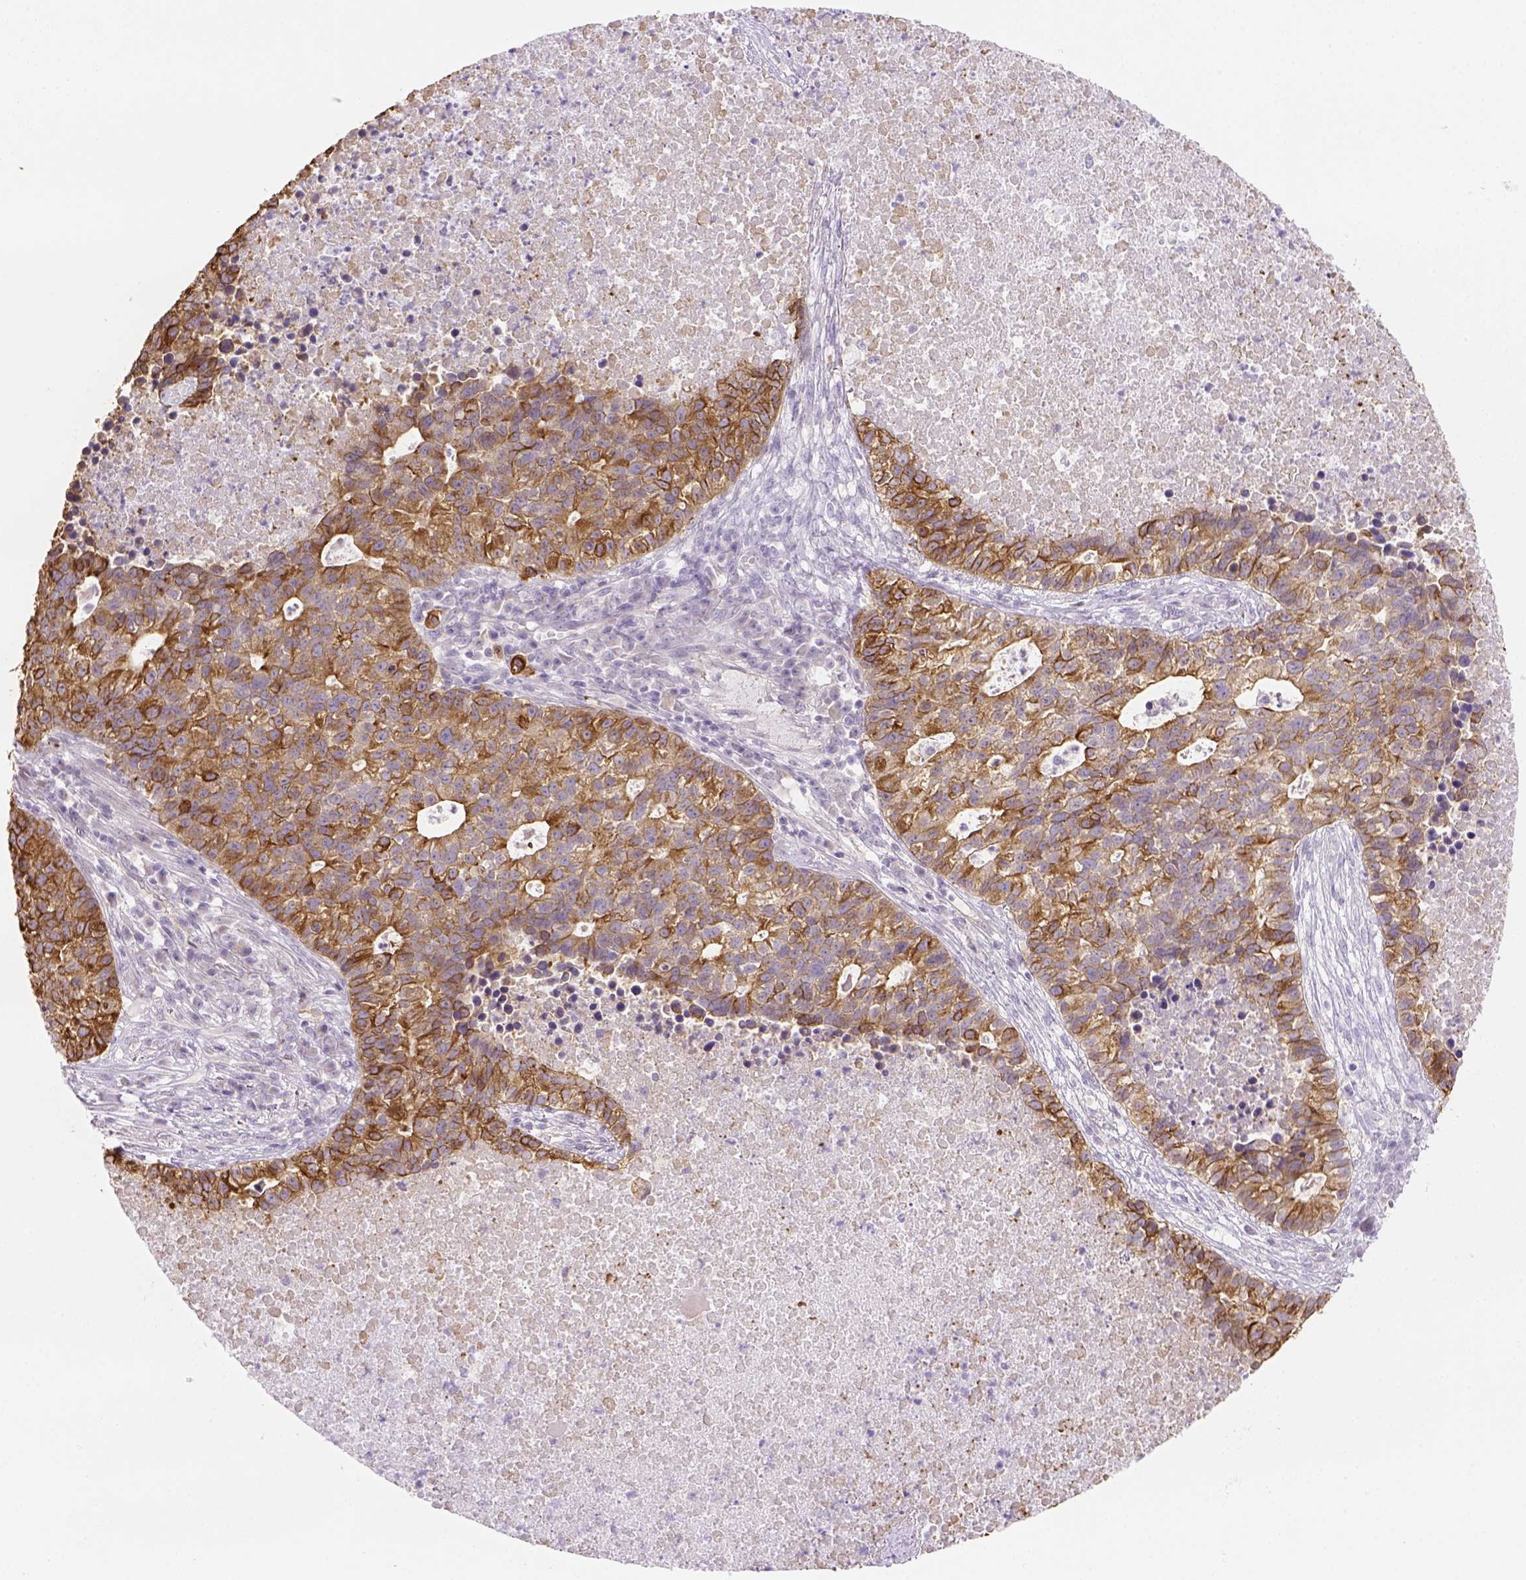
{"staining": {"intensity": "moderate", "quantity": ">75%", "location": "cytoplasmic/membranous"}, "tissue": "lung cancer", "cell_type": "Tumor cells", "image_type": "cancer", "snomed": [{"axis": "morphology", "description": "Adenocarcinoma, NOS"}, {"axis": "topography", "description": "Lung"}], "caption": "A high-resolution micrograph shows immunohistochemistry staining of lung cancer, which shows moderate cytoplasmic/membranous expression in approximately >75% of tumor cells.", "gene": "CACNB1", "patient": {"sex": "male", "age": 57}}